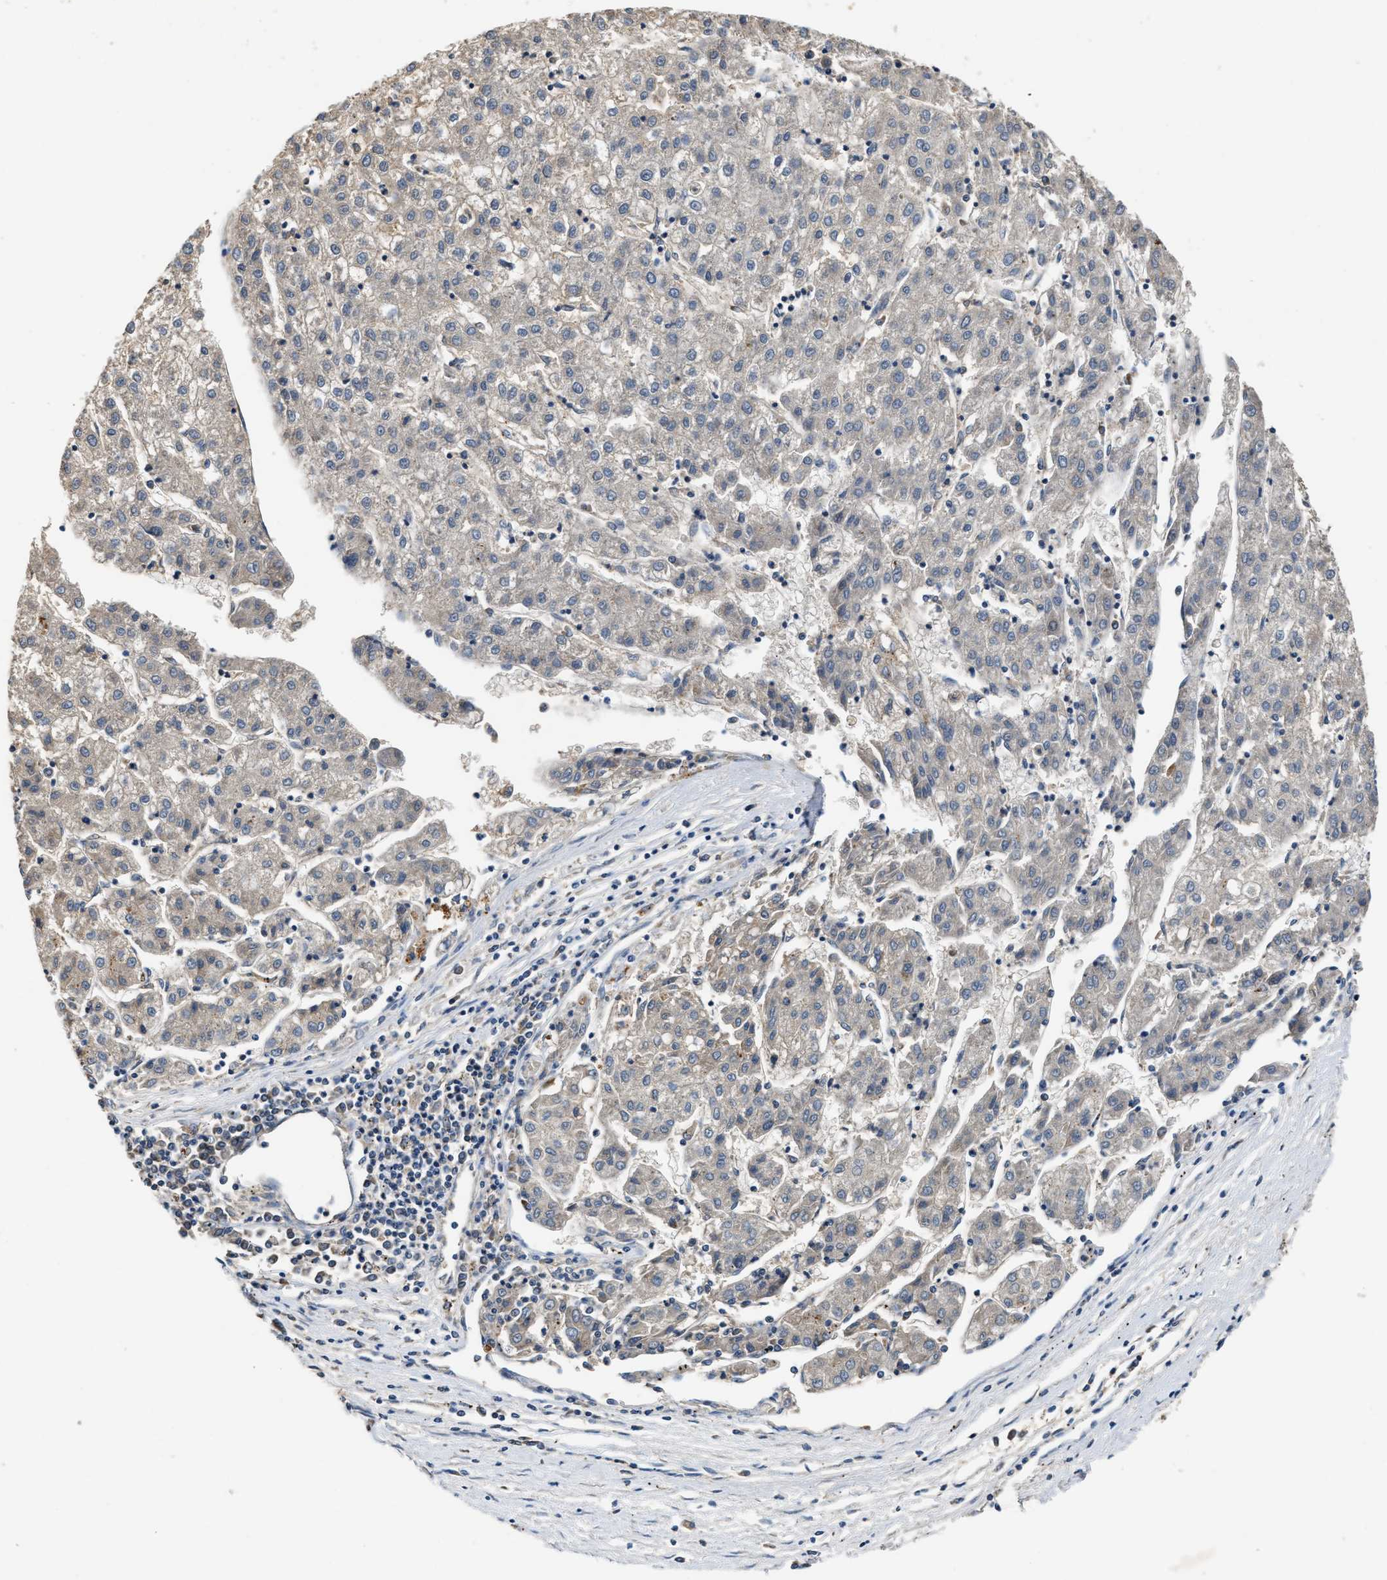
{"staining": {"intensity": "negative", "quantity": "none", "location": "none"}, "tissue": "liver cancer", "cell_type": "Tumor cells", "image_type": "cancer", "snomed": [{"axis": "morphology", "description": "Carcinoma, Hepatocellular, NOS"}, {"axis": "topography", "description": "Liver"}], "caption": "Liver cancer was stained to show a protein in brown. There is no significant positivity in tumor cells.", "gene": "SLCO2B1", "patient": {"sex": "male", "age": 72}}